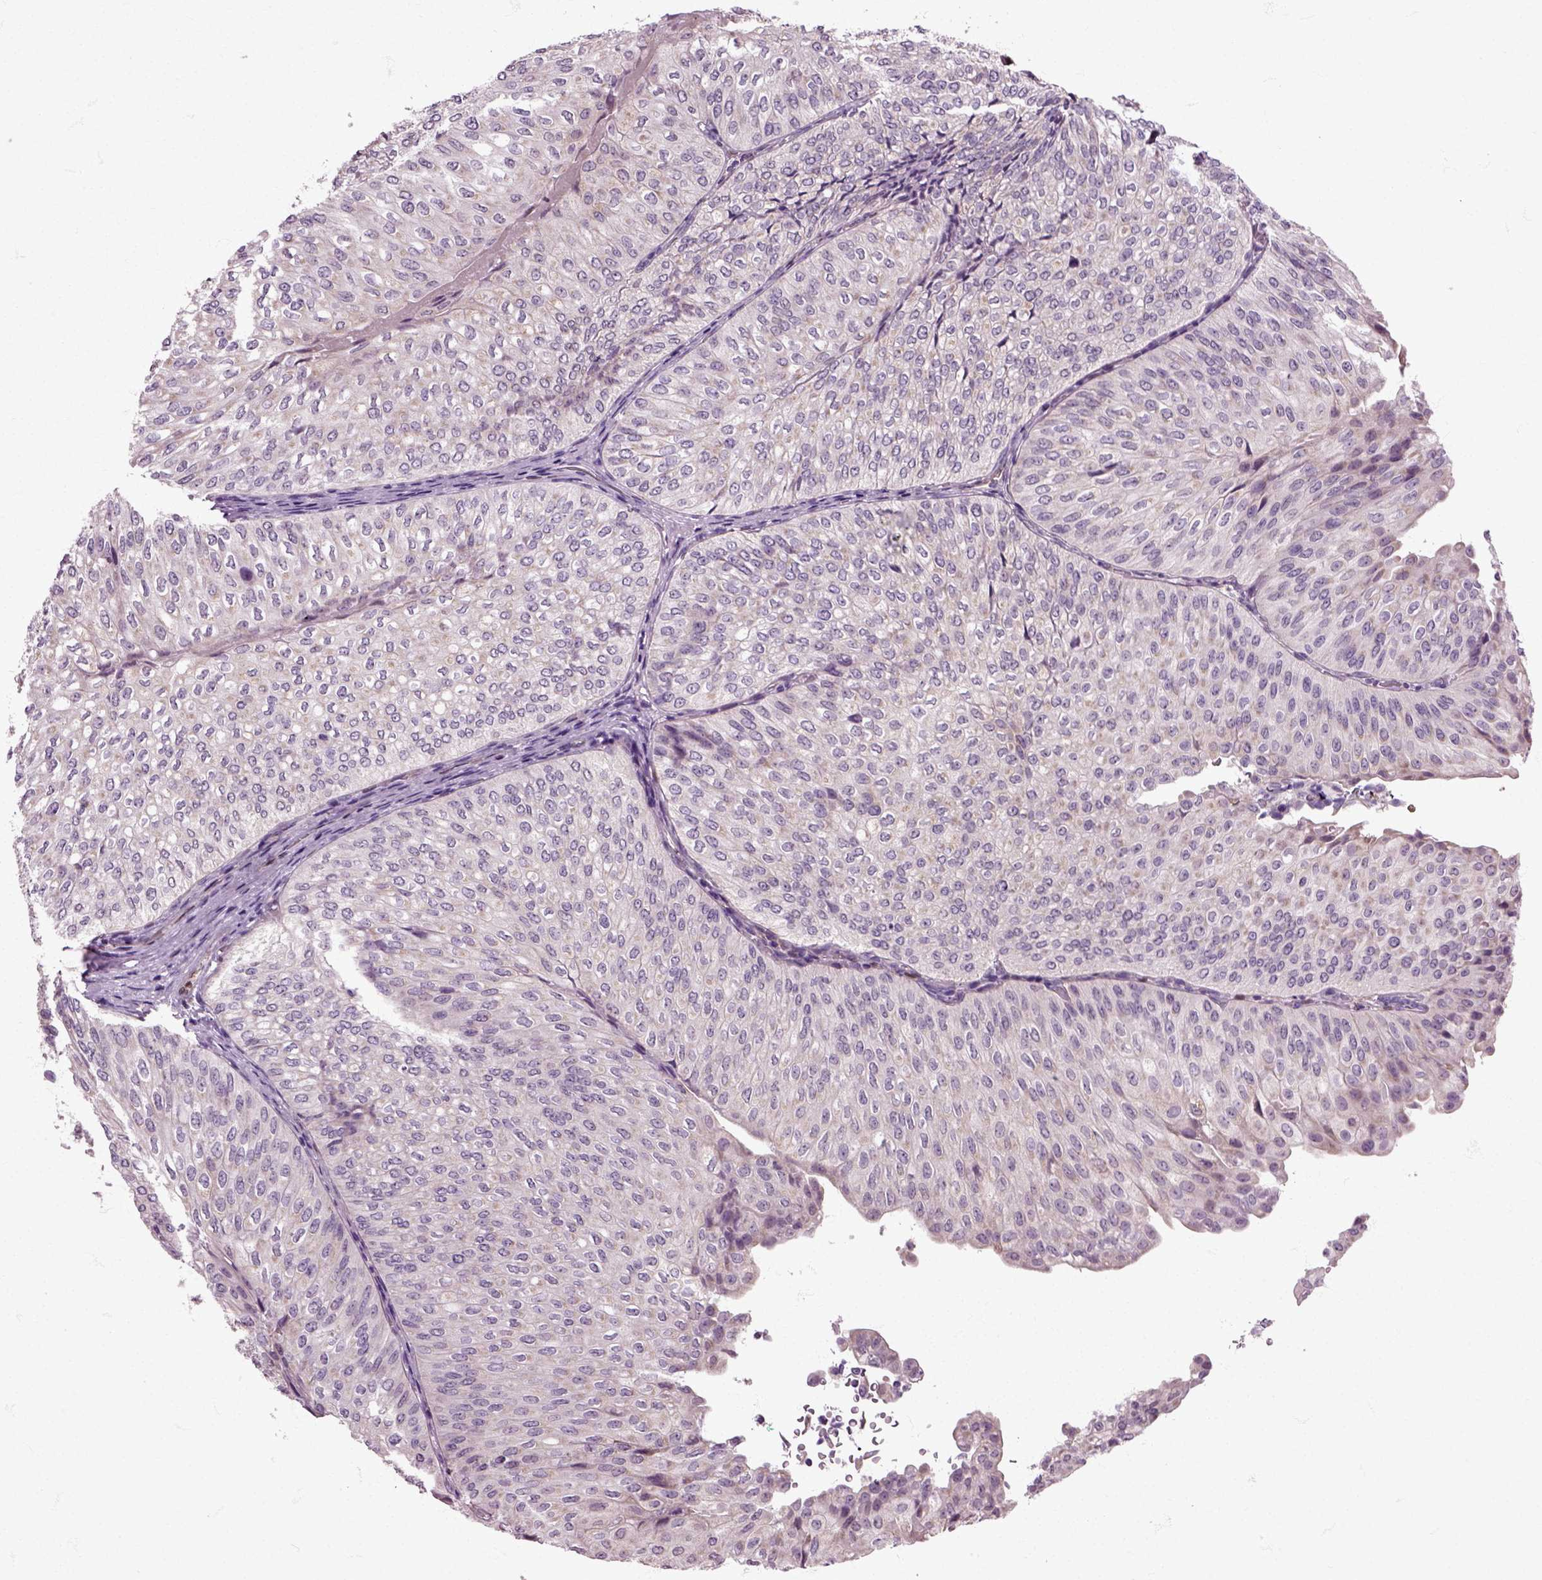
{"staining": {"intensity": "negative", "quantity": "none", "location": "none"}, "tissue": "urothelial cancer", "cell_type": "Tumor cells", "image_type": "cancer", "snomed": [{"axis": "morphology", "description": "Urothelial carcinoma, NOS"}, {"axis": "topography", "description": "Urinary bladder"}], "caption": "Immunohistochemistry (IHC) micrograph of neoplastic tissue: urothelial cancer stained with DAB exhibits no significant protein expression in tumor cells.", "gene": "HSPA2", "patient": {"sex": "male", "age": 62}}